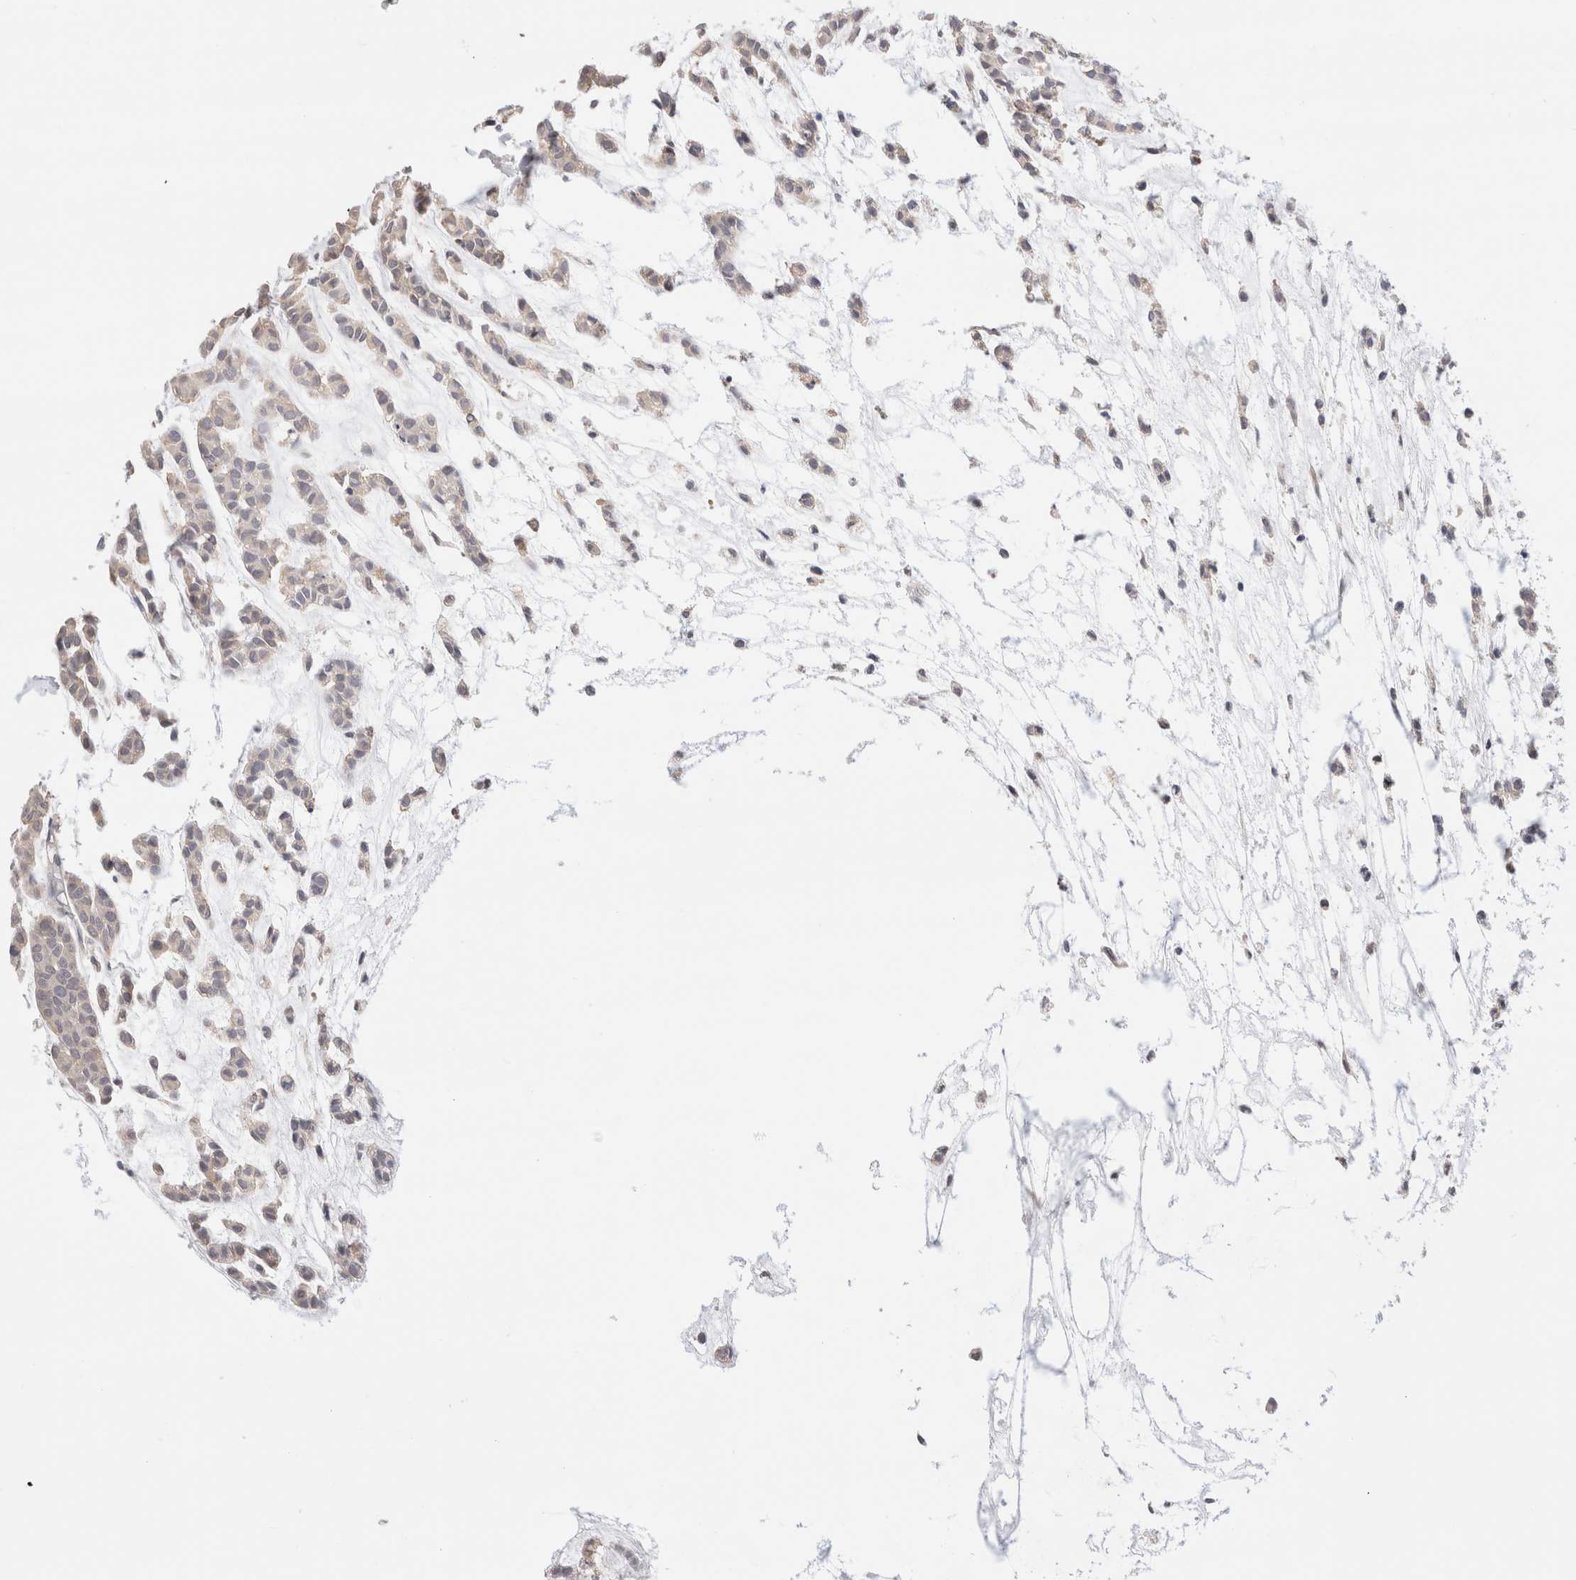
{"staining": {"intensity": "weak", "quantity": "25%-75%", "location": "cytoplasmic/membranous"}, "tissue": "head and neck cancer", "cell_type": "Tumor cells", "image_type": "cancer", "snomed": [{"axis": "morphology", "description": "Adenocarcinoma, NOS"}, {"axis": "morphology", "description": "Adenoma, NOS"}, {"axis": "topography", "description": "Head-Neck"}], "caption": "A histopathology image of head and neck cancer stained for a protein shows weak cytoplasmic/membranous brown staining in tumor cells. Using DAB (3,3'-diaminobenzidine) (brown) and hematoxylin (blue) stains, captured at high magnification using brightfield microscopy.", "gene": "C17orf97", "patient": {"sex": "female", "age": 55}}